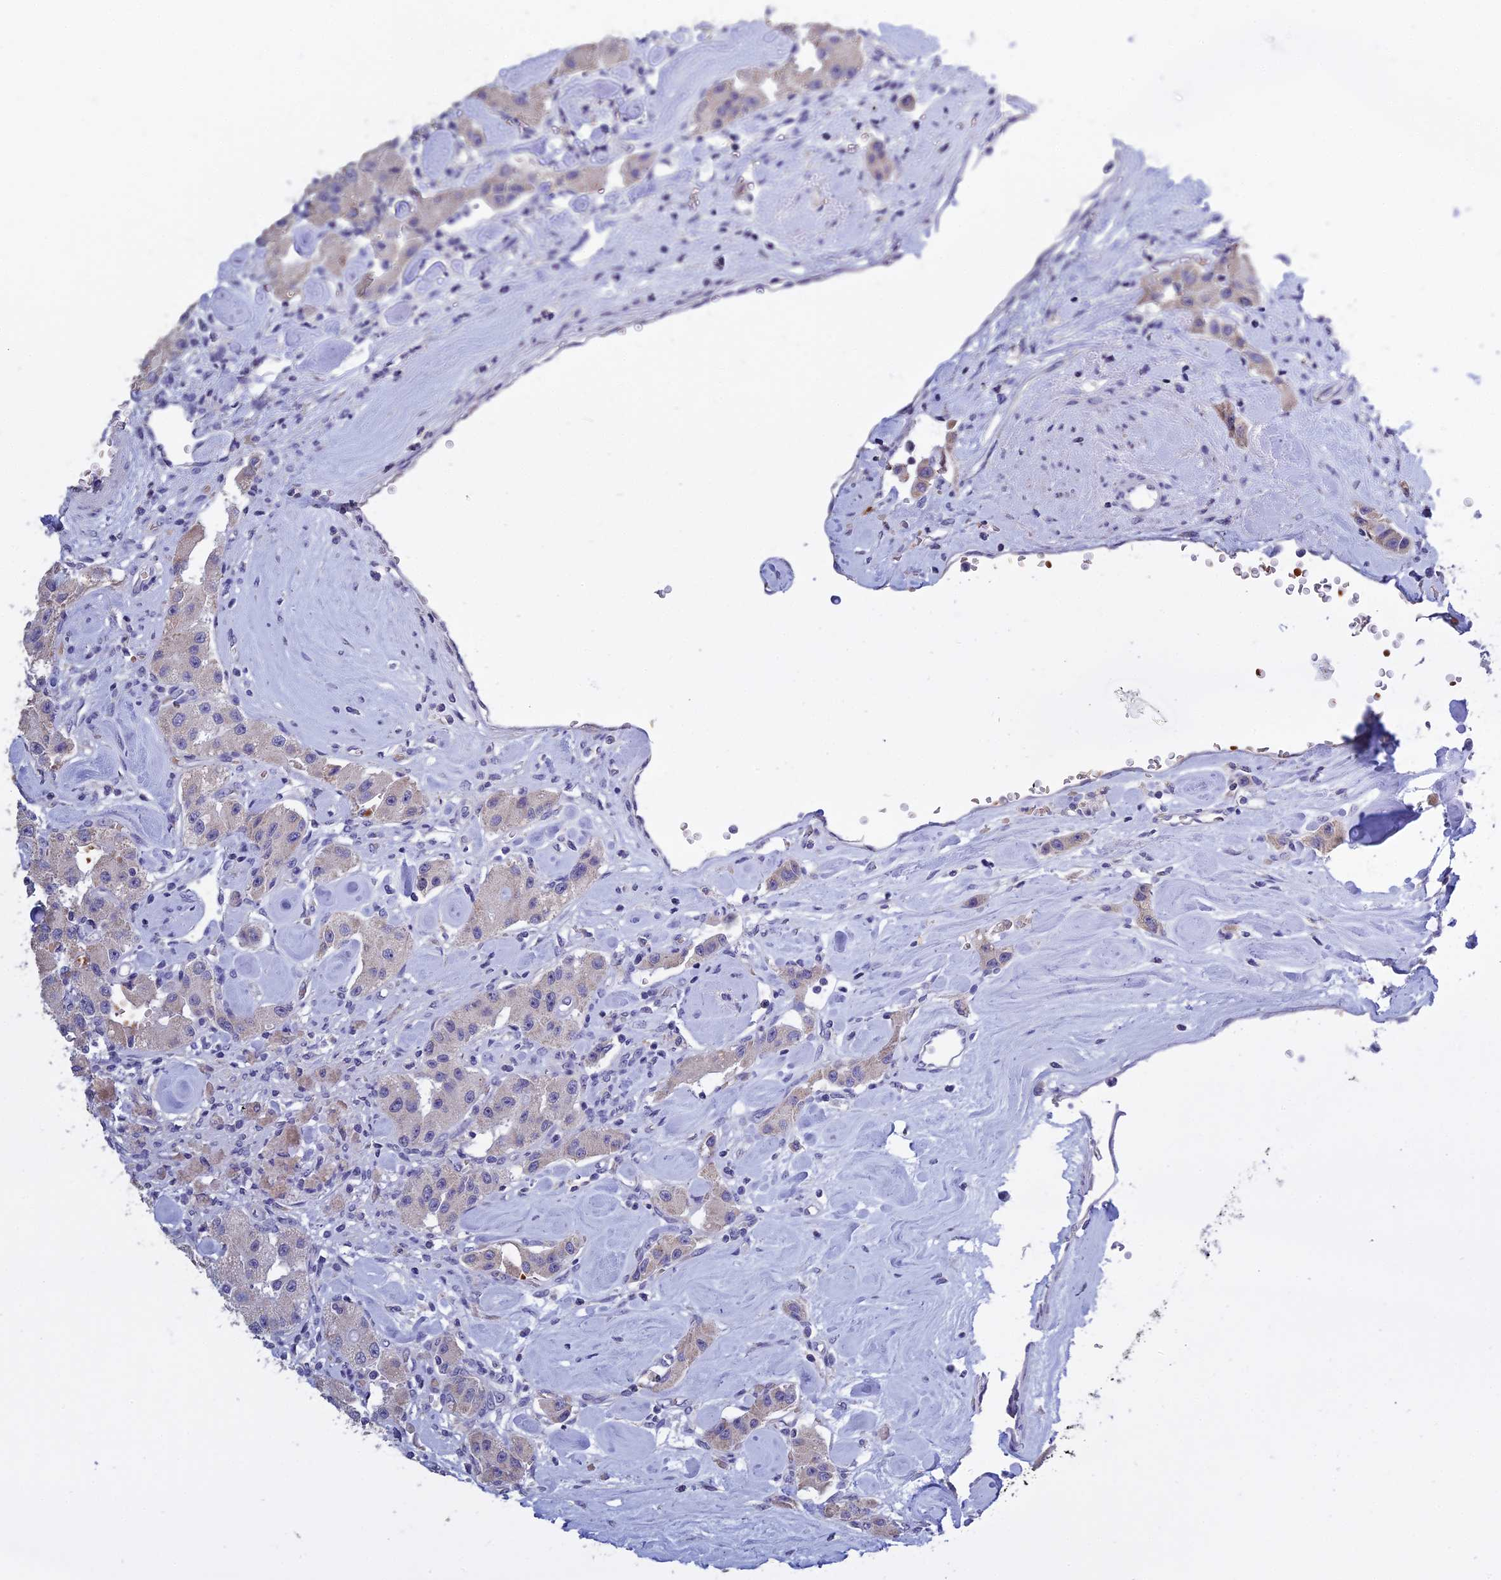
{"staining": {"intensity": "weak", "quantity": "<25%", "location": "cytoplasmic/membranous"}, "tissue": "carcinoid", "cell_type": "Tumor cells", "image_type": "cancer", "snomed": [{"axis": "morphology", "description": "Carcinoid, malignant, NOS"}, {"axis": "topography", "description": "Pancreas"}], "caption": "Tumor cells show no significant expression in carcinoid (malignant).", "gene": "KNOP1", "patient": {"sex": "male", "age": 41}}